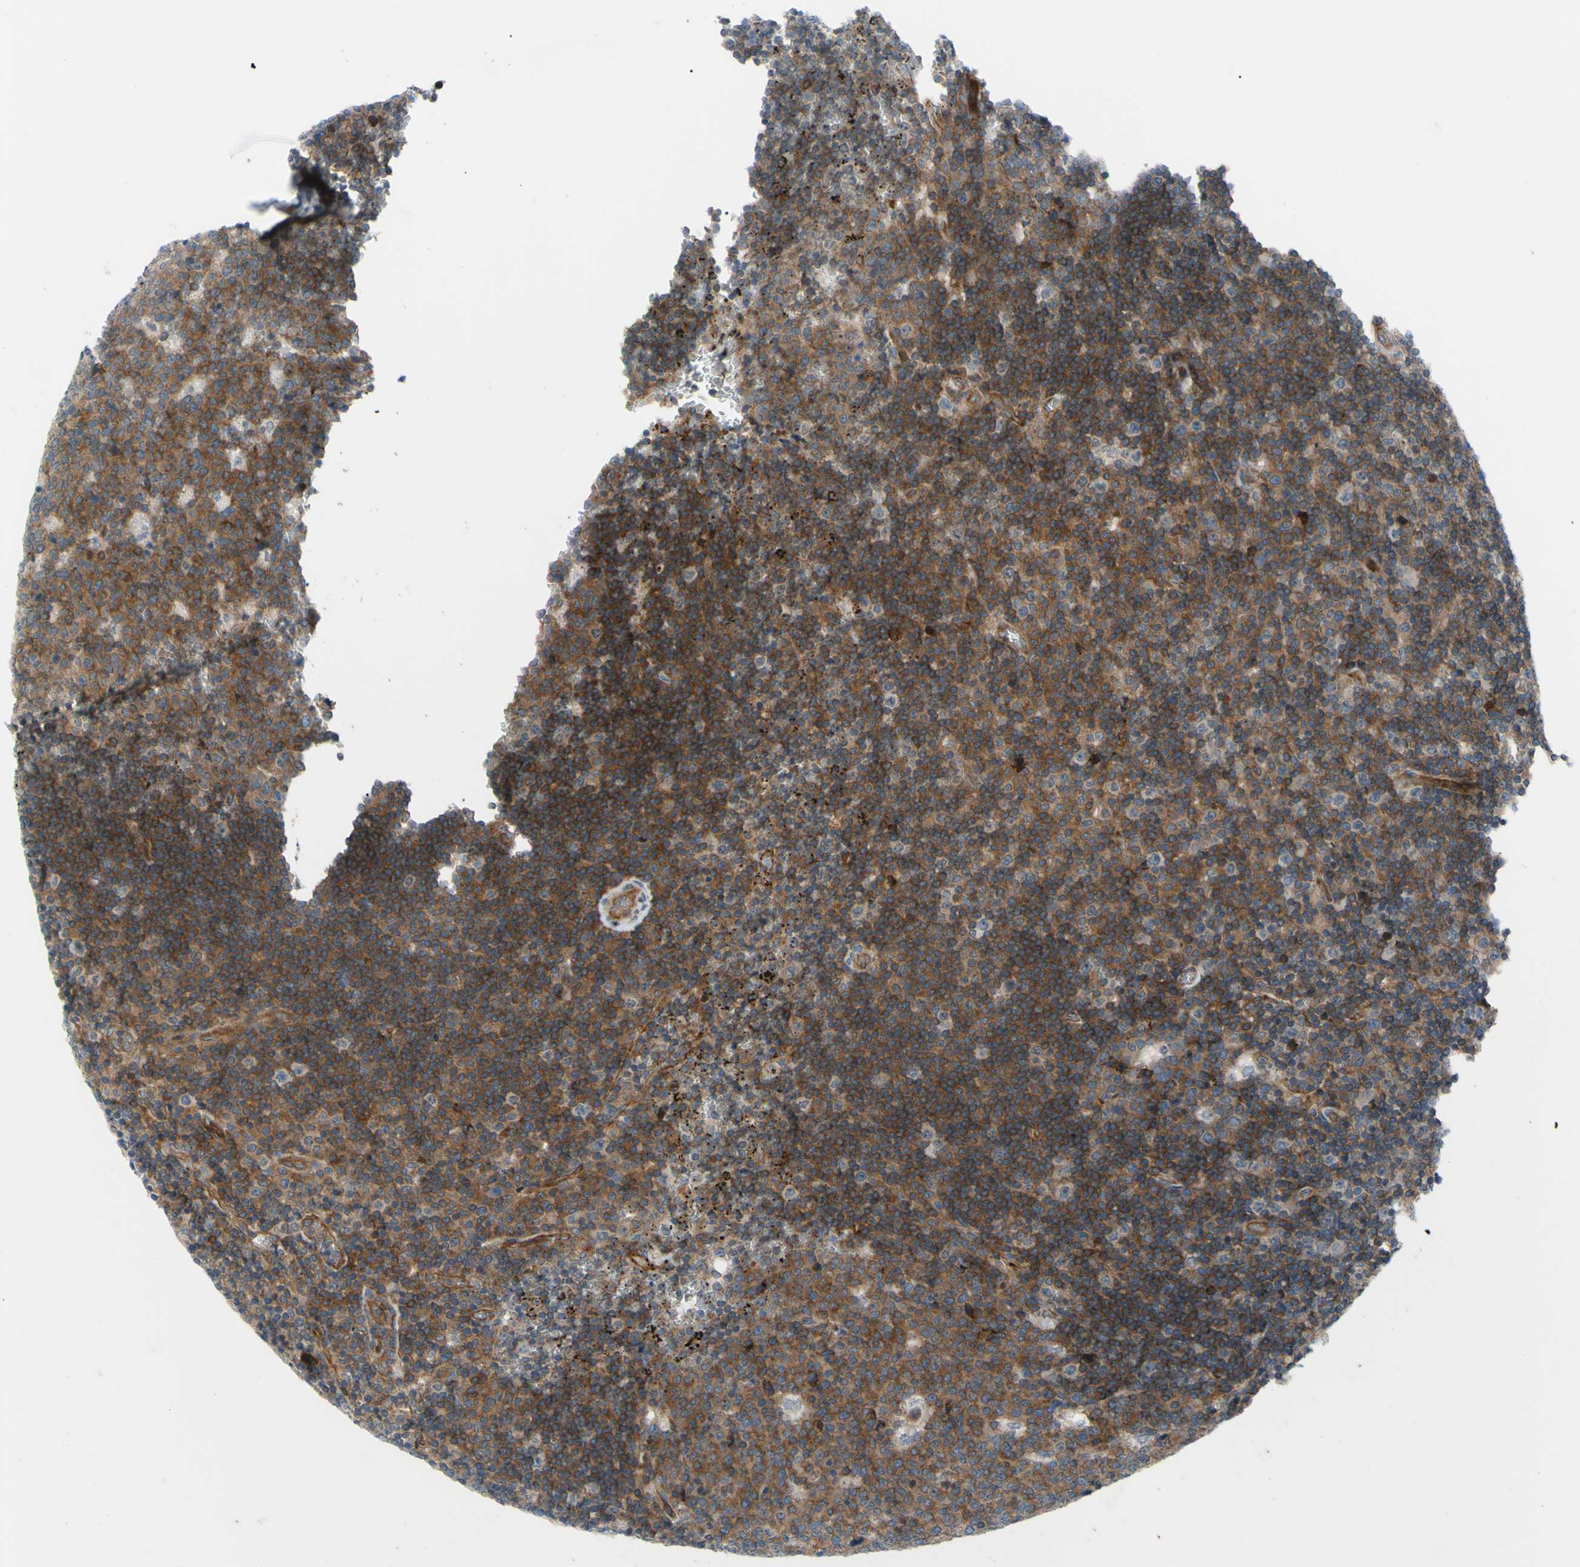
{"staining": {"intensity": "moderate", "quantity": ">75%", "location": "cytoplasmic/membranous"}, "tissue": "lymph node", "cell_type": "Germinal center cells", "image_type": "normal", "snomed": [{"axis": "morphology", "description": "Normal tissue, NOS"}, {"axis": "topography", "description": "Lymph node"}, {"axis": "topography", "description": "Salivary gland"}], "caption": "Immunohistochemistry (IHC) image of unremarkable lymph node: human lymph node stained using immunohistochemistry exhibits medium levels of moderate protein expression localized specifically in the cytoplasmic/membranous of germinal center cells, appearing as a cytoplasmic/membranous brown color.", "gene": "PAK2", "patient": {"sex": "male", "age": 8}}